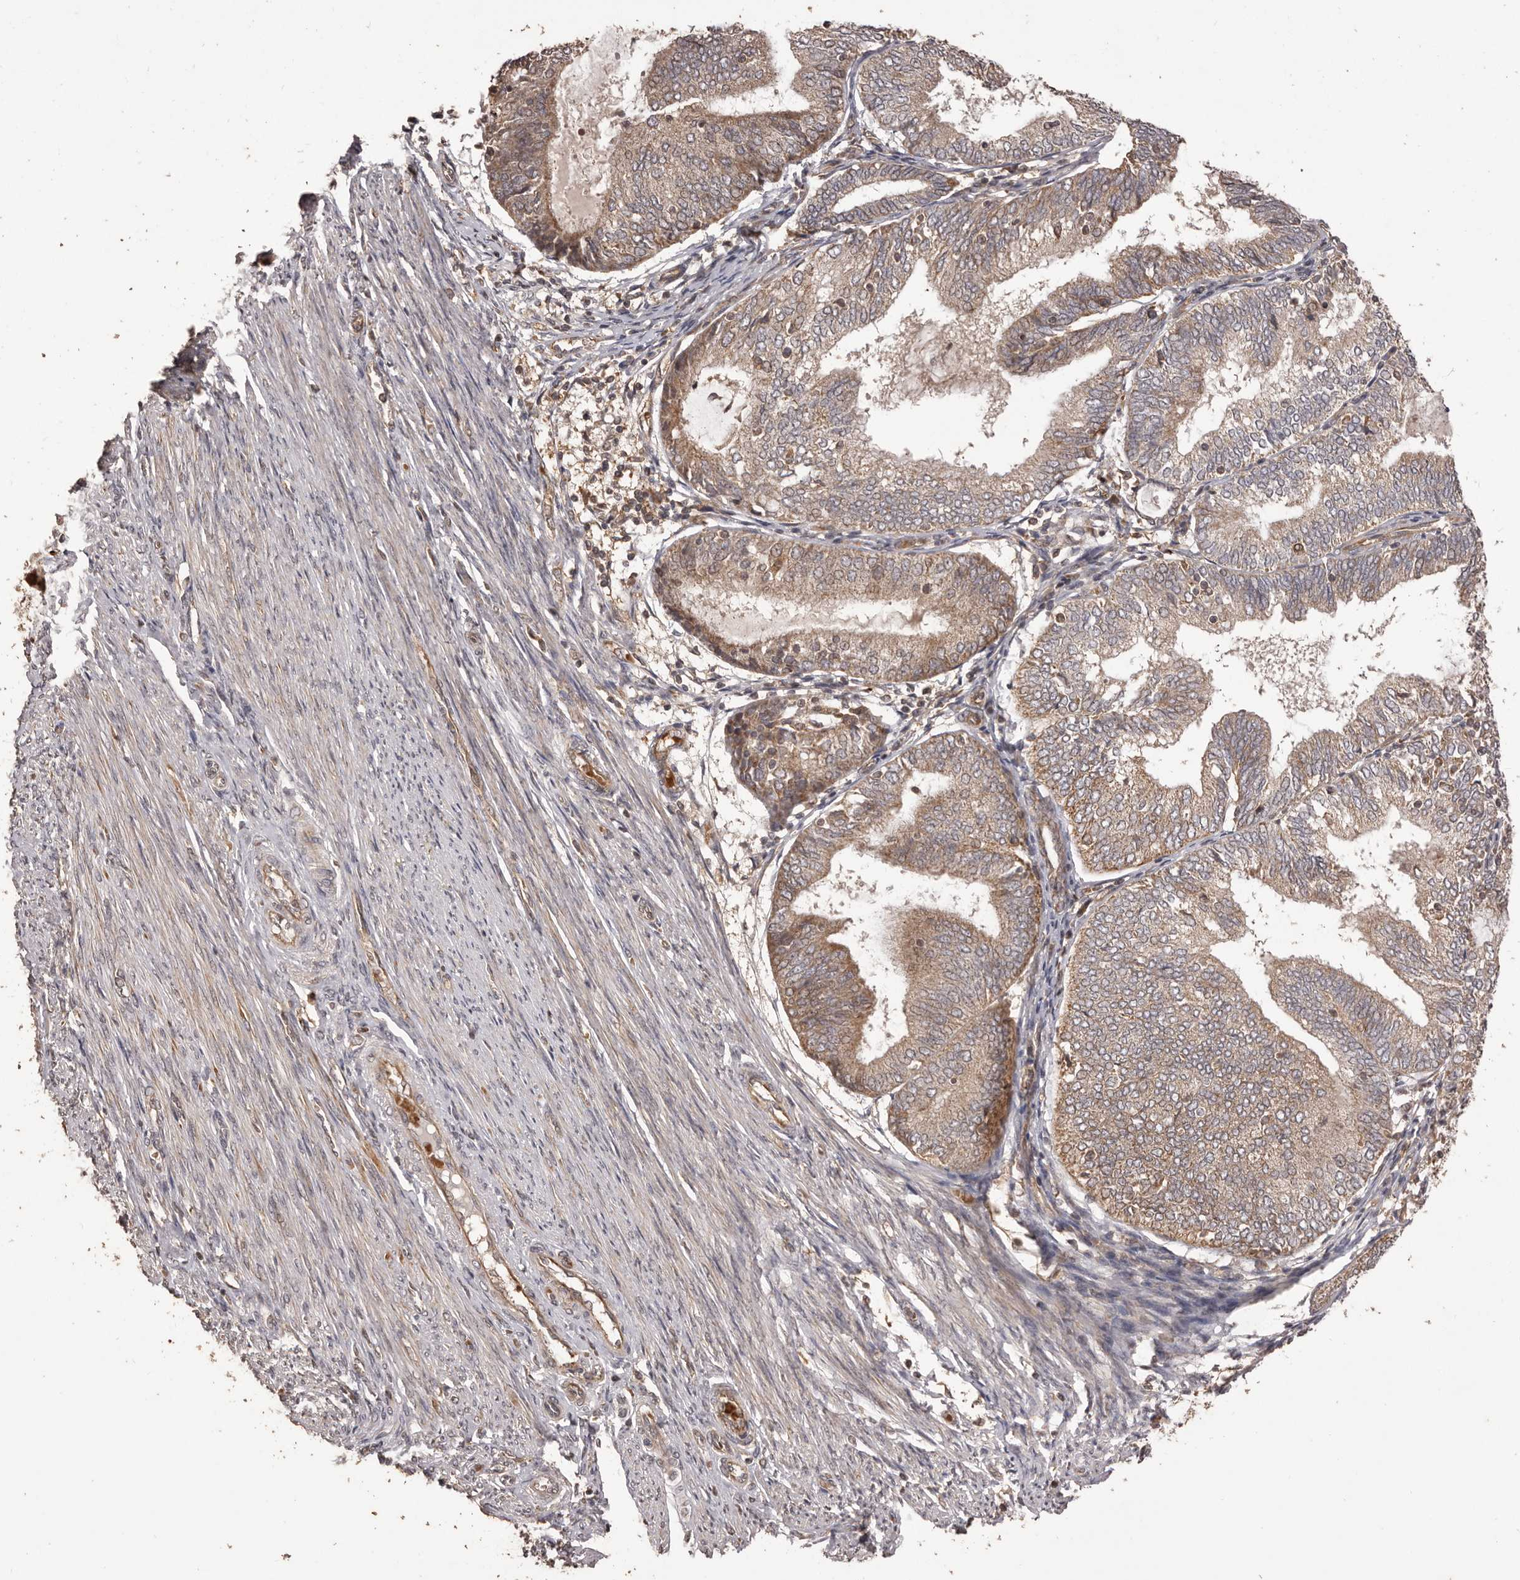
{"staining": {"intensity": "moderate", "quantity": ">75%", "location": "cytoplasmic/membranous"}, "tissue": "endometrial cancer", "cell_type": "Tumor cells", "image_type": "cancer", "snomed": [{"axis": "morphology", "description": "Adenocarcinoma, NOS"}, {"axis": "topography", "description": "Endometrium"}], "caption": "The histopathology image shows immunohistochemical staining of endometrial adenocarcinoma. There is moderate cytoplasmic/membranous expression is seen in about >75% of tumor cells.", "gene": "QRSL1", "patient": {"sex": "female", "age": 81}}